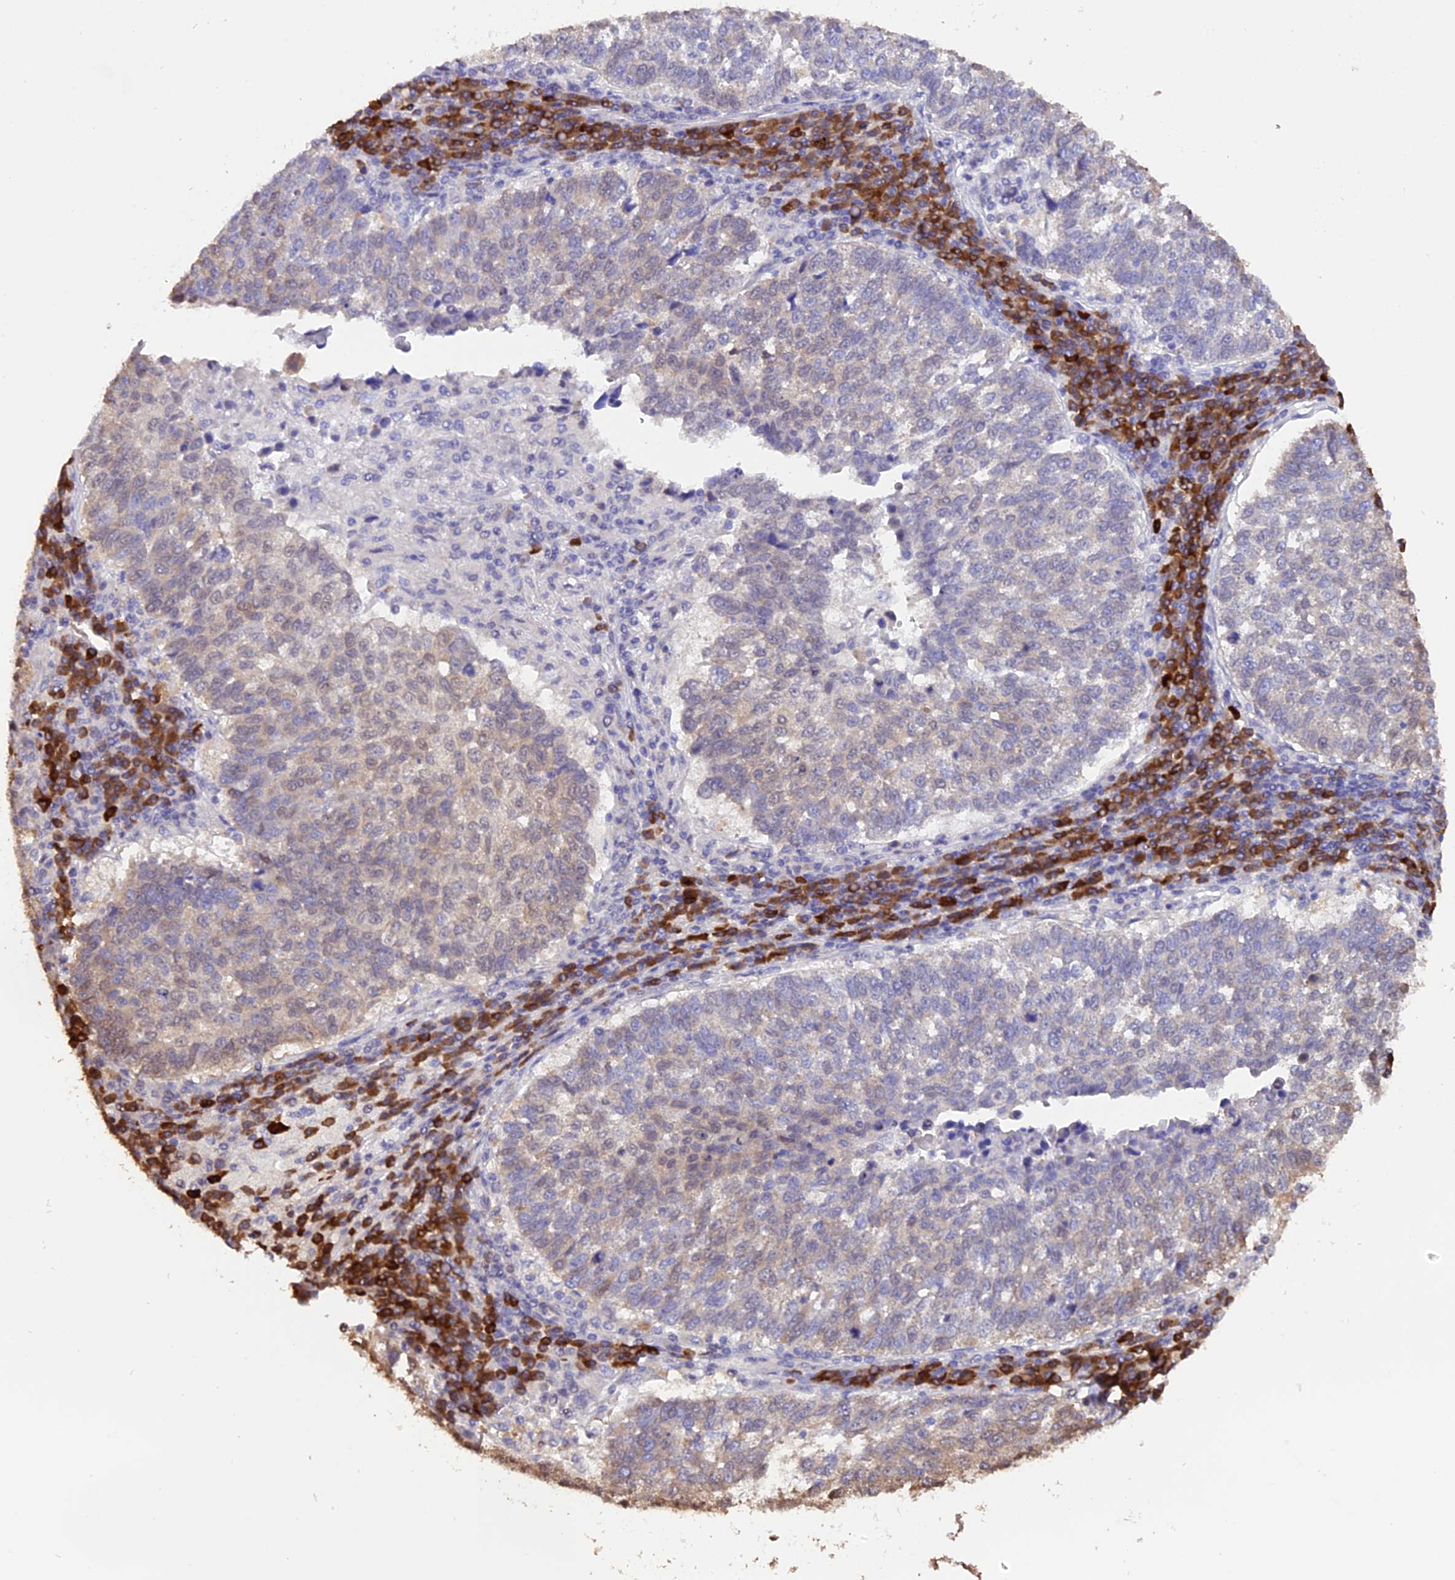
{"staining": {"intensity": "negative", "quantity": "none", "location": "none"}, "tissue": "lung cancer", "cell_type": "Tumor cells", "image_type": "cancer", "snomed": [{"axis": "morphology", "description": "Squamous cell carcinoma, NOS"}, {"axis": "topography", "description": "Lung"}], "caption": "A high-resolution photomicrograph shows IHC staining of lung squamous cell carcinoma, which exhibits no significant expression in tumor cells.", "gene": "HERPUD1", "patient": {"sex": "male", "age": 73}}